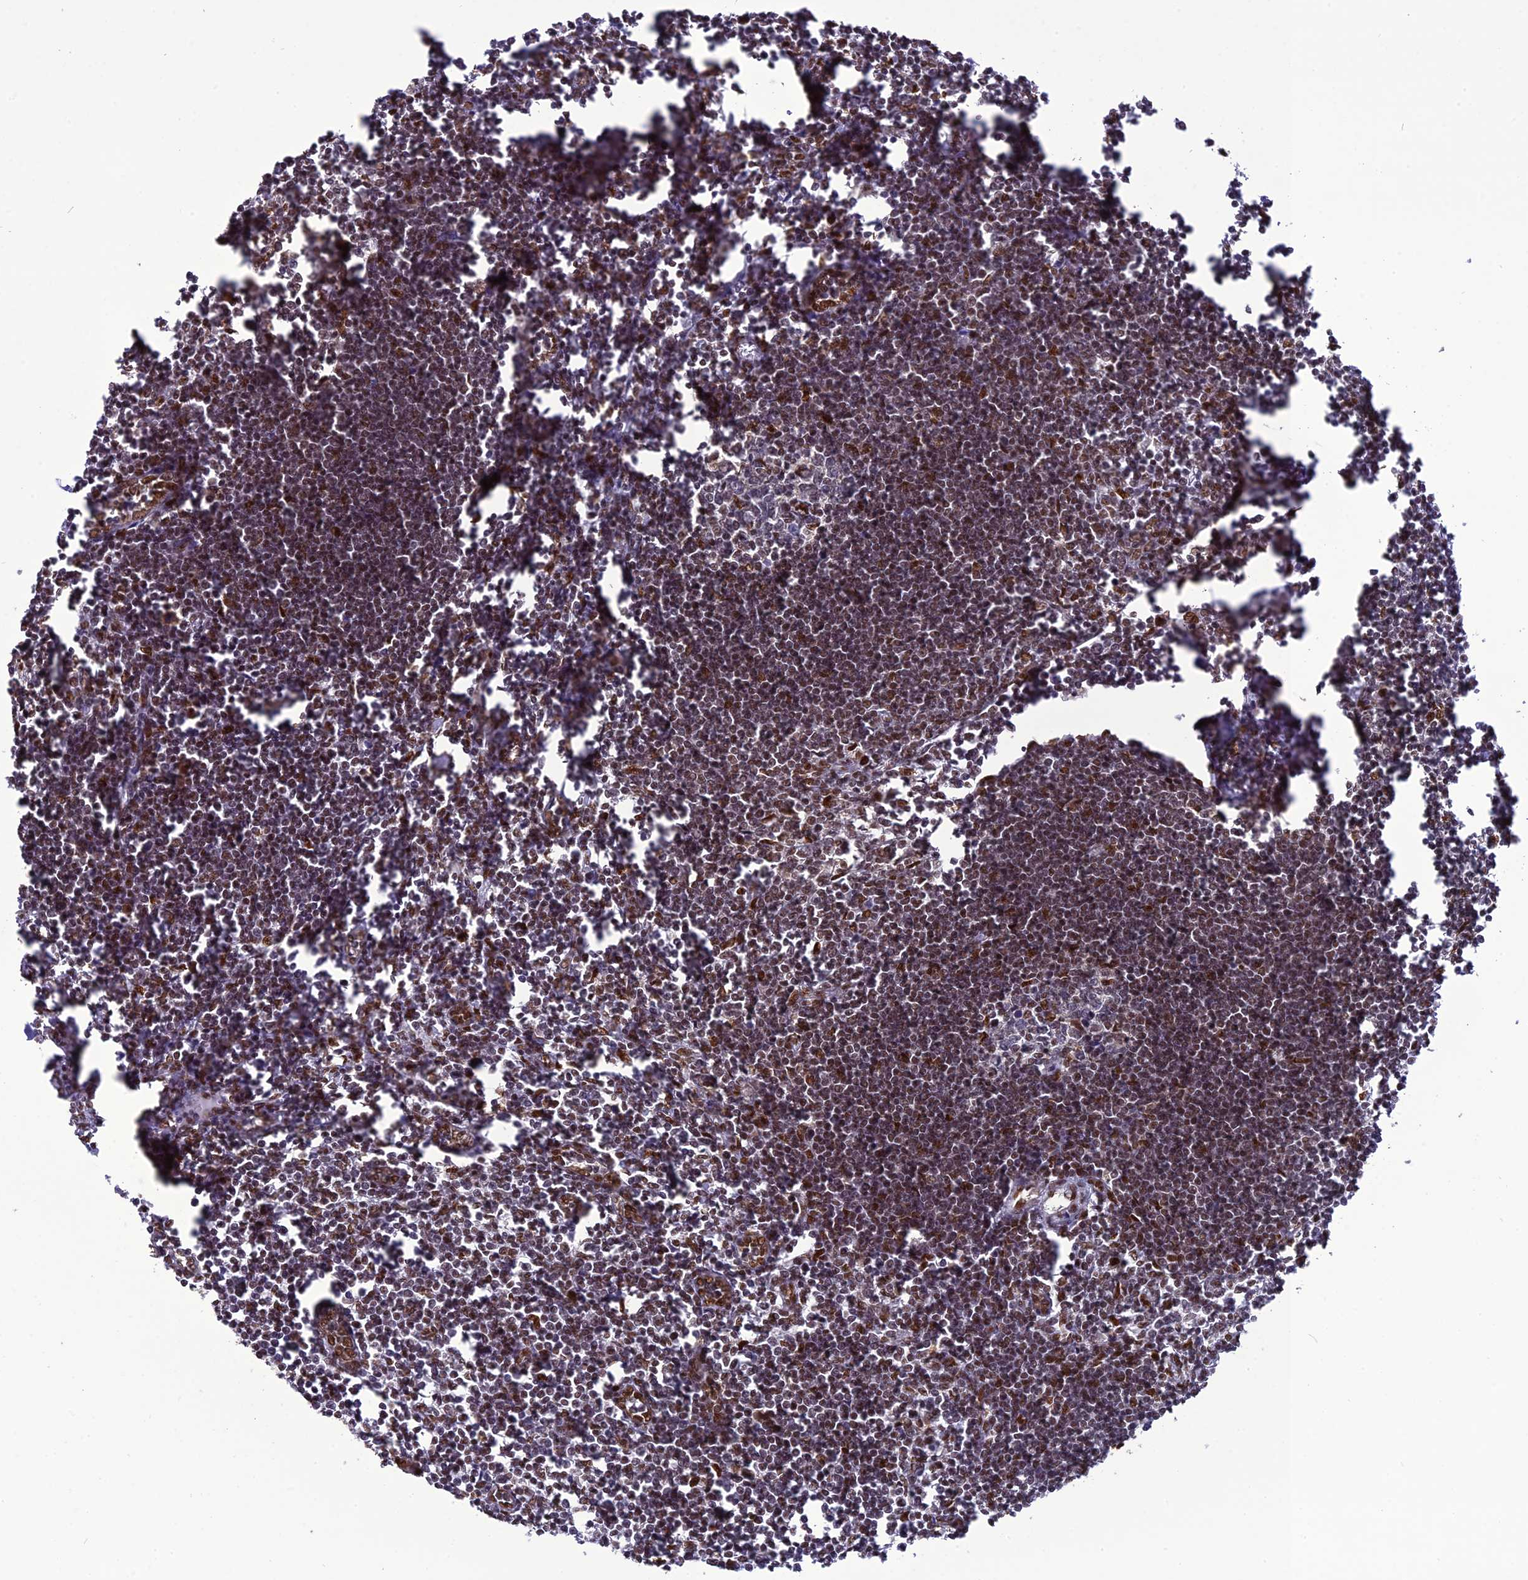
{"staining": {"intensity": "strong", "quantity": "<25%", "location": "nuclear"}, "tissue": "lymph node", "cell_type": "Germinal center cells", "image_type": "normal", "snomed": [{"axis": "morphology", "description": "Normal tissue, NOS"}, {"axis": "morphology", "description": "Malignant melanoma, Metastatic site"}, {"axis": "topography", "description": "Lymph node"}], "caption": "Protein analysis of unremarkable lymph node demonstrates strong nuclear staining in about <25% of germinal center cells.", "gene": "DDX1", "patient": {"sex": "male", "age": 41}}